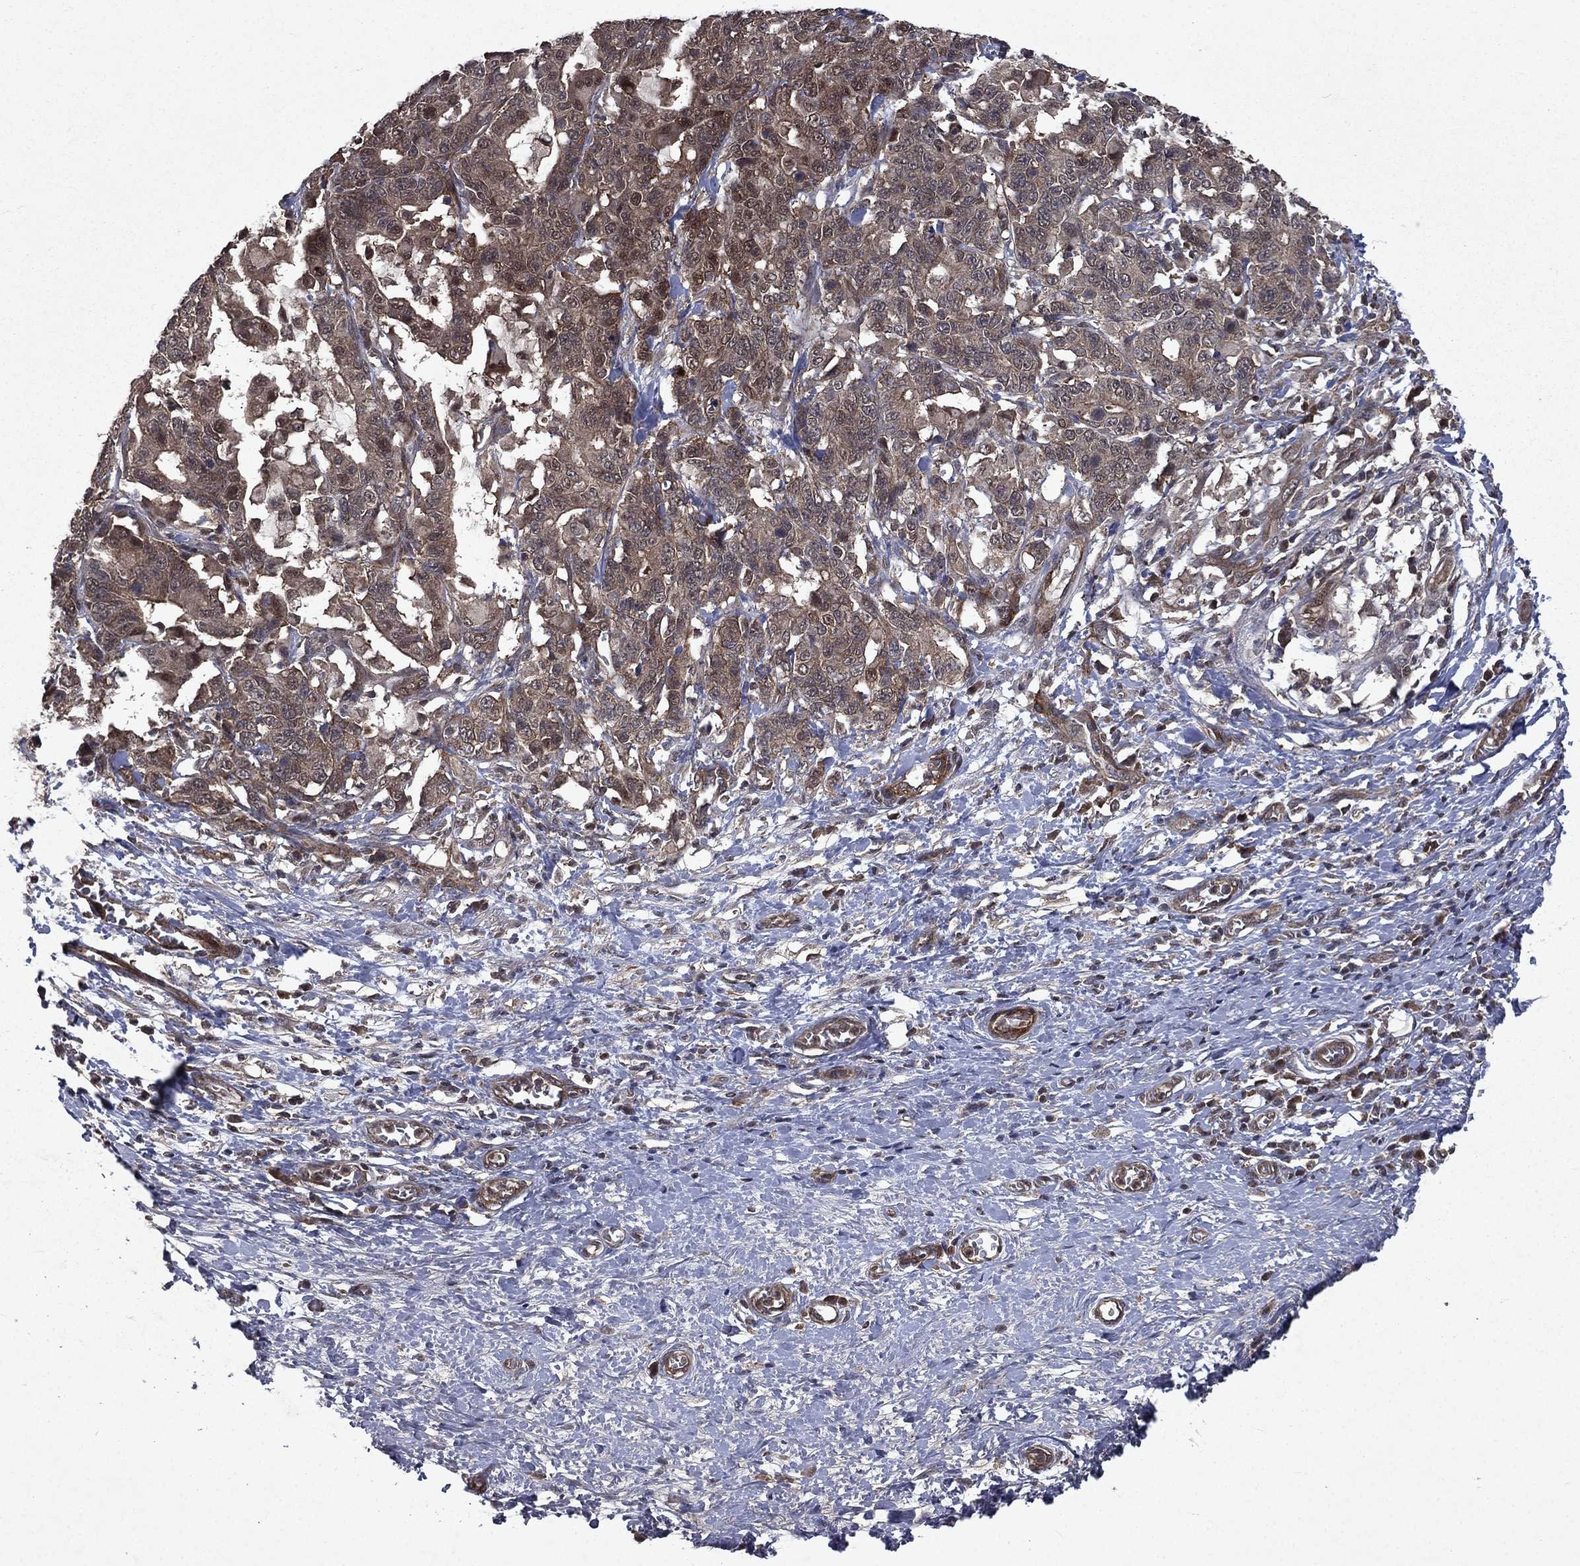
{"staining": {"intensity": "weak", "quantity": "25%-75%", "location": "cytoplasmic/membranous"}, "tissue": "stomach cancer", "cell_type": "Tumor cells", "image_type": "cancer", "snomed": [{"axis": "morphology", "description": "Normal tissue, NOS"}, {"axis": "morphology", "description": "Adenocarcinoma, NOS"}, {"axis": "topography", "description": "Stomach"}], "caption": "Immunohistochemical staining of stomach cancer (adenocarcinoma) reveals weak cytoplasmic/membranous protein expression in approximately 25%-75% of tumor cells. The protein of interest is stained brown, and the nuclei are stained in blue (DAB (3,3'-diaminobenzidine) IHC with brightfield microscopy, high magnification).", "gene": "FGD1", "patient": {"sex": "female", "age": 64}}